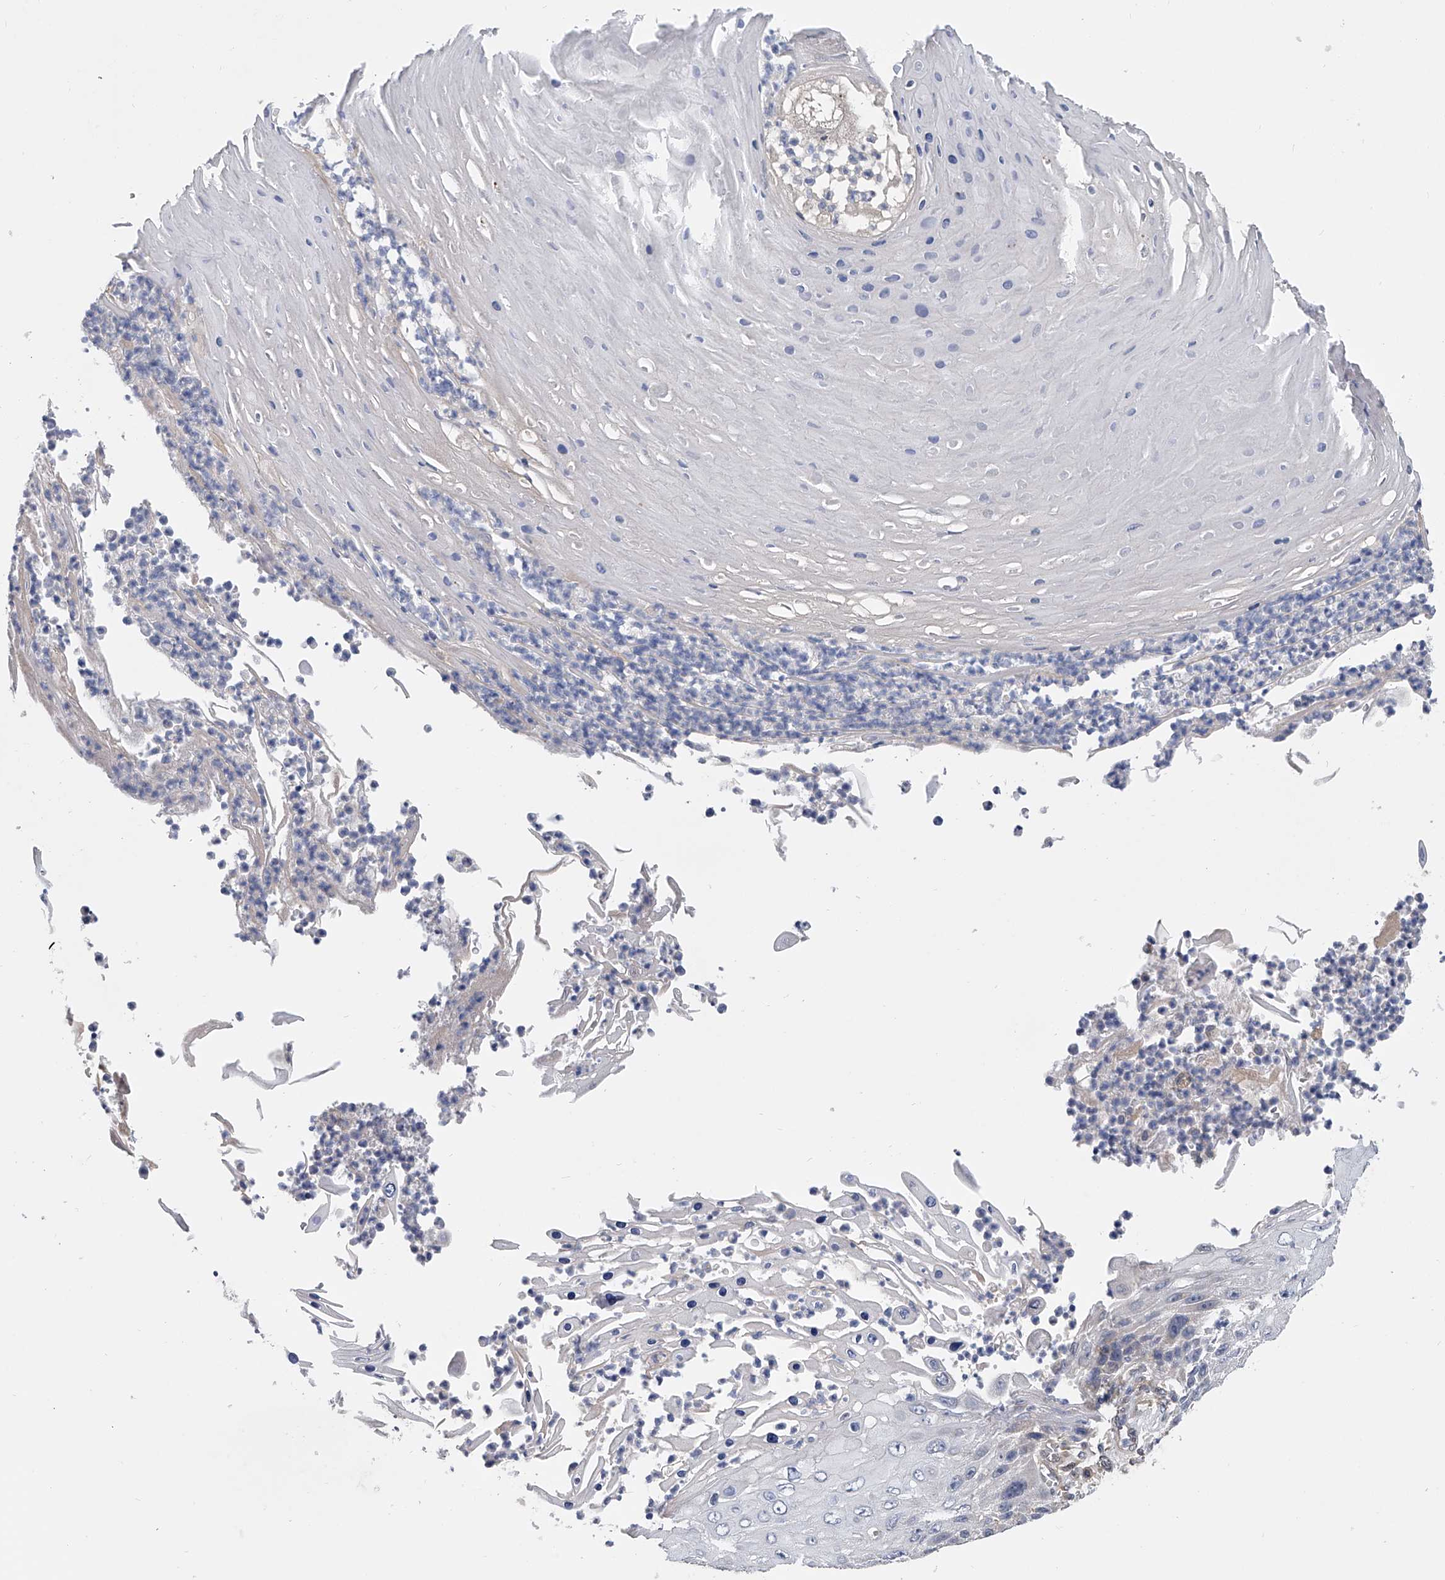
{"staining": {"intensity": "negative", "quantity": "none", "location": "none"}, "tissue": "skin cancer", "cell_type": "Tumor cells", "image_type": "cancer", "snomed": [{"axis": "morphology", "description": "Squamous cell carcinoma, NOS"}, {"axis": "topography", "description": "Skin"}], "caption": "This is an immunohistochemistry (IHC) histopathology image of human squamous cell carcinoma (skin). There is no expression in tumor cells.", "gene": "PGM3", "patient": {"sex": "female", "age": 88}}